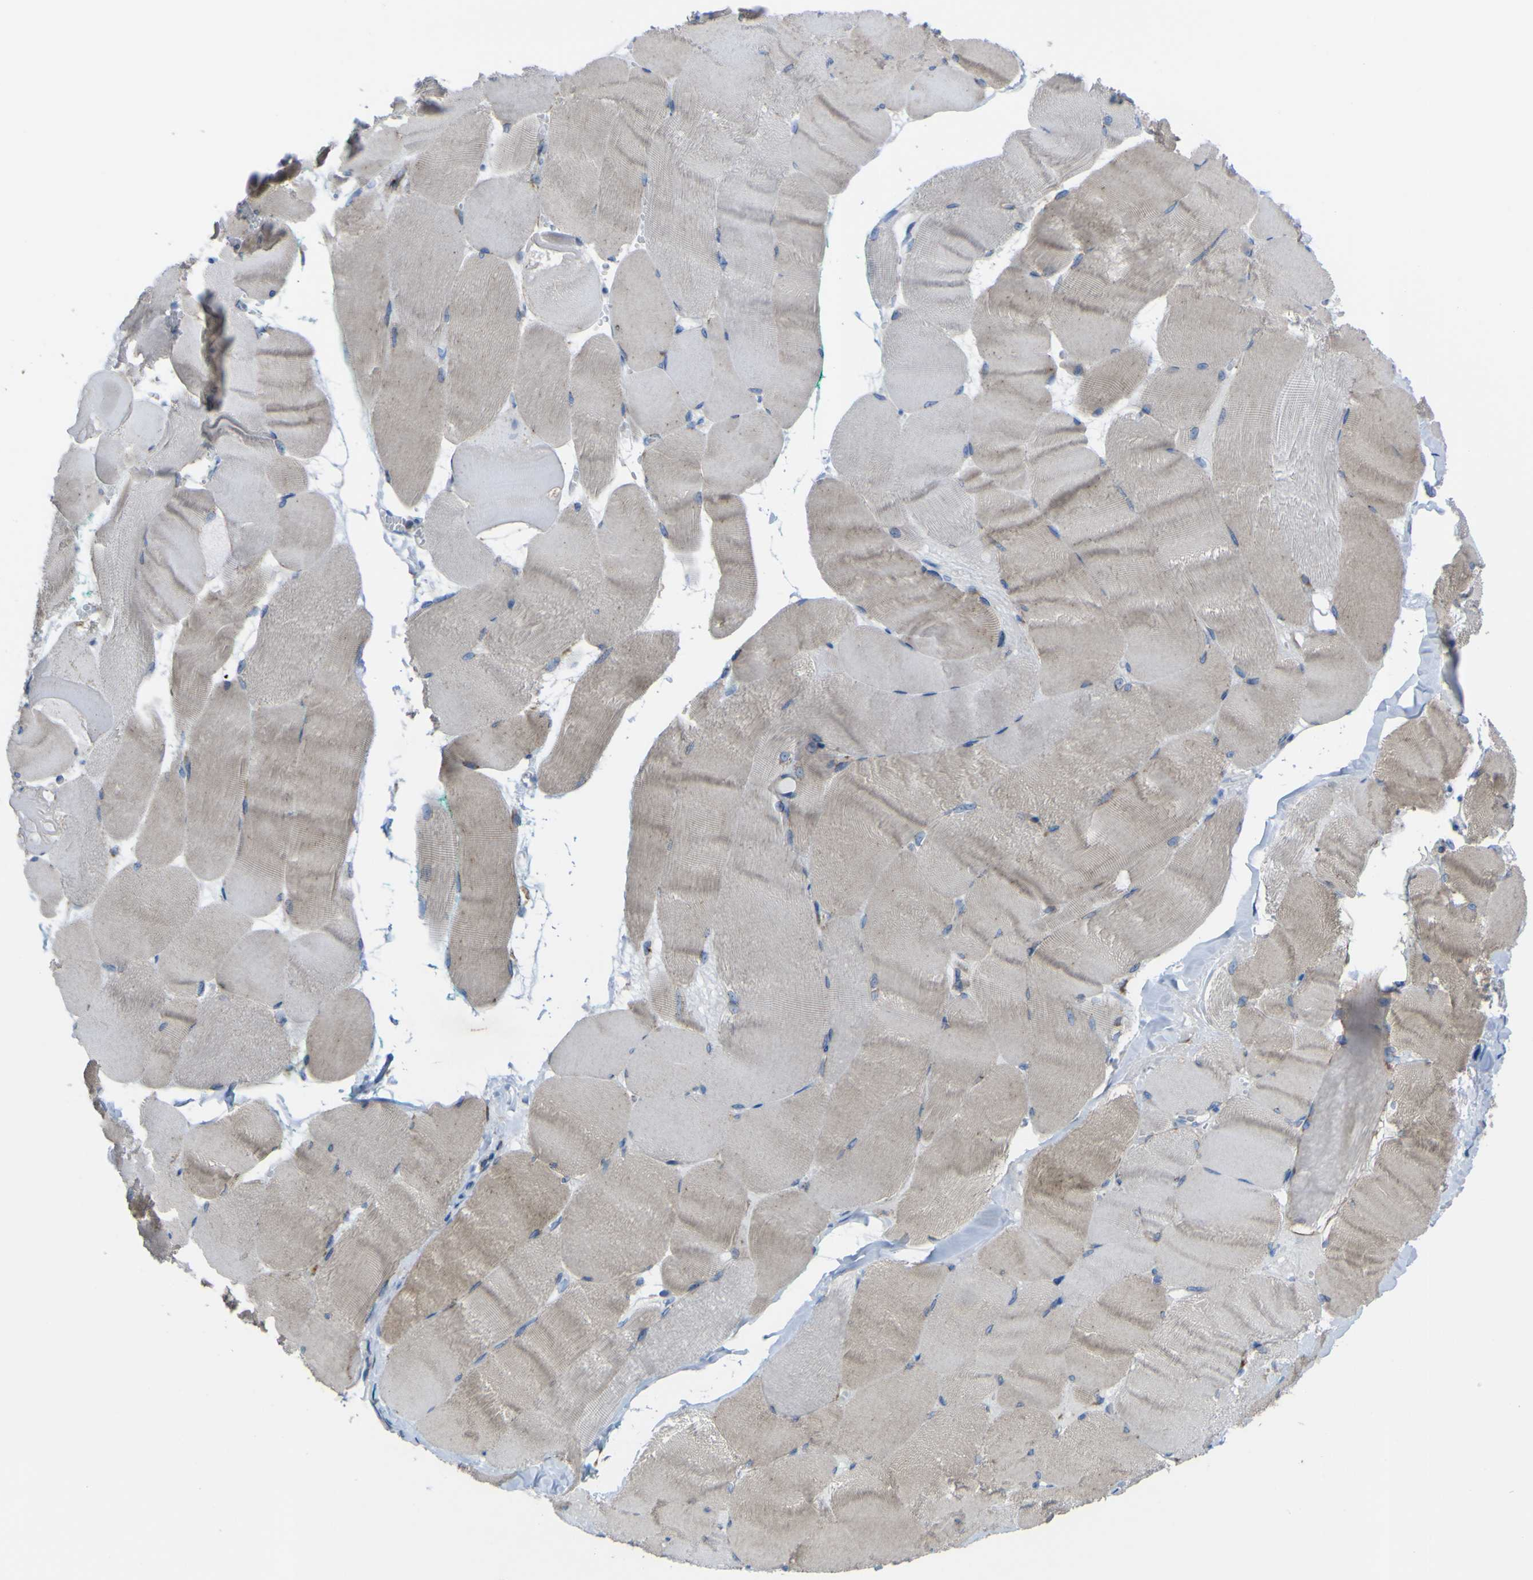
{"staining": {"intensity": "weak", "quantity": "<25%", "location": "cytoplasmic/membranous"}, "tissue": "skeletal muscle", "cell_type": "Myocytes", "image_type": "normal", "snomed": [{"axis": "morphology", "description": "Normal tissue, NOS"}, {"axis": "morphology", "description": "Squamous cell carcinoma, NOS"}, {"axis": "topography", "description": "Skeletal muscle"}], "caption": "This is an immunohistochemistry histopathology image of unremarkable human skeletal muscle. There is no positivity in myocytes.", "gene": "CST3", "patient": {"sex": "male", "age": 51}}